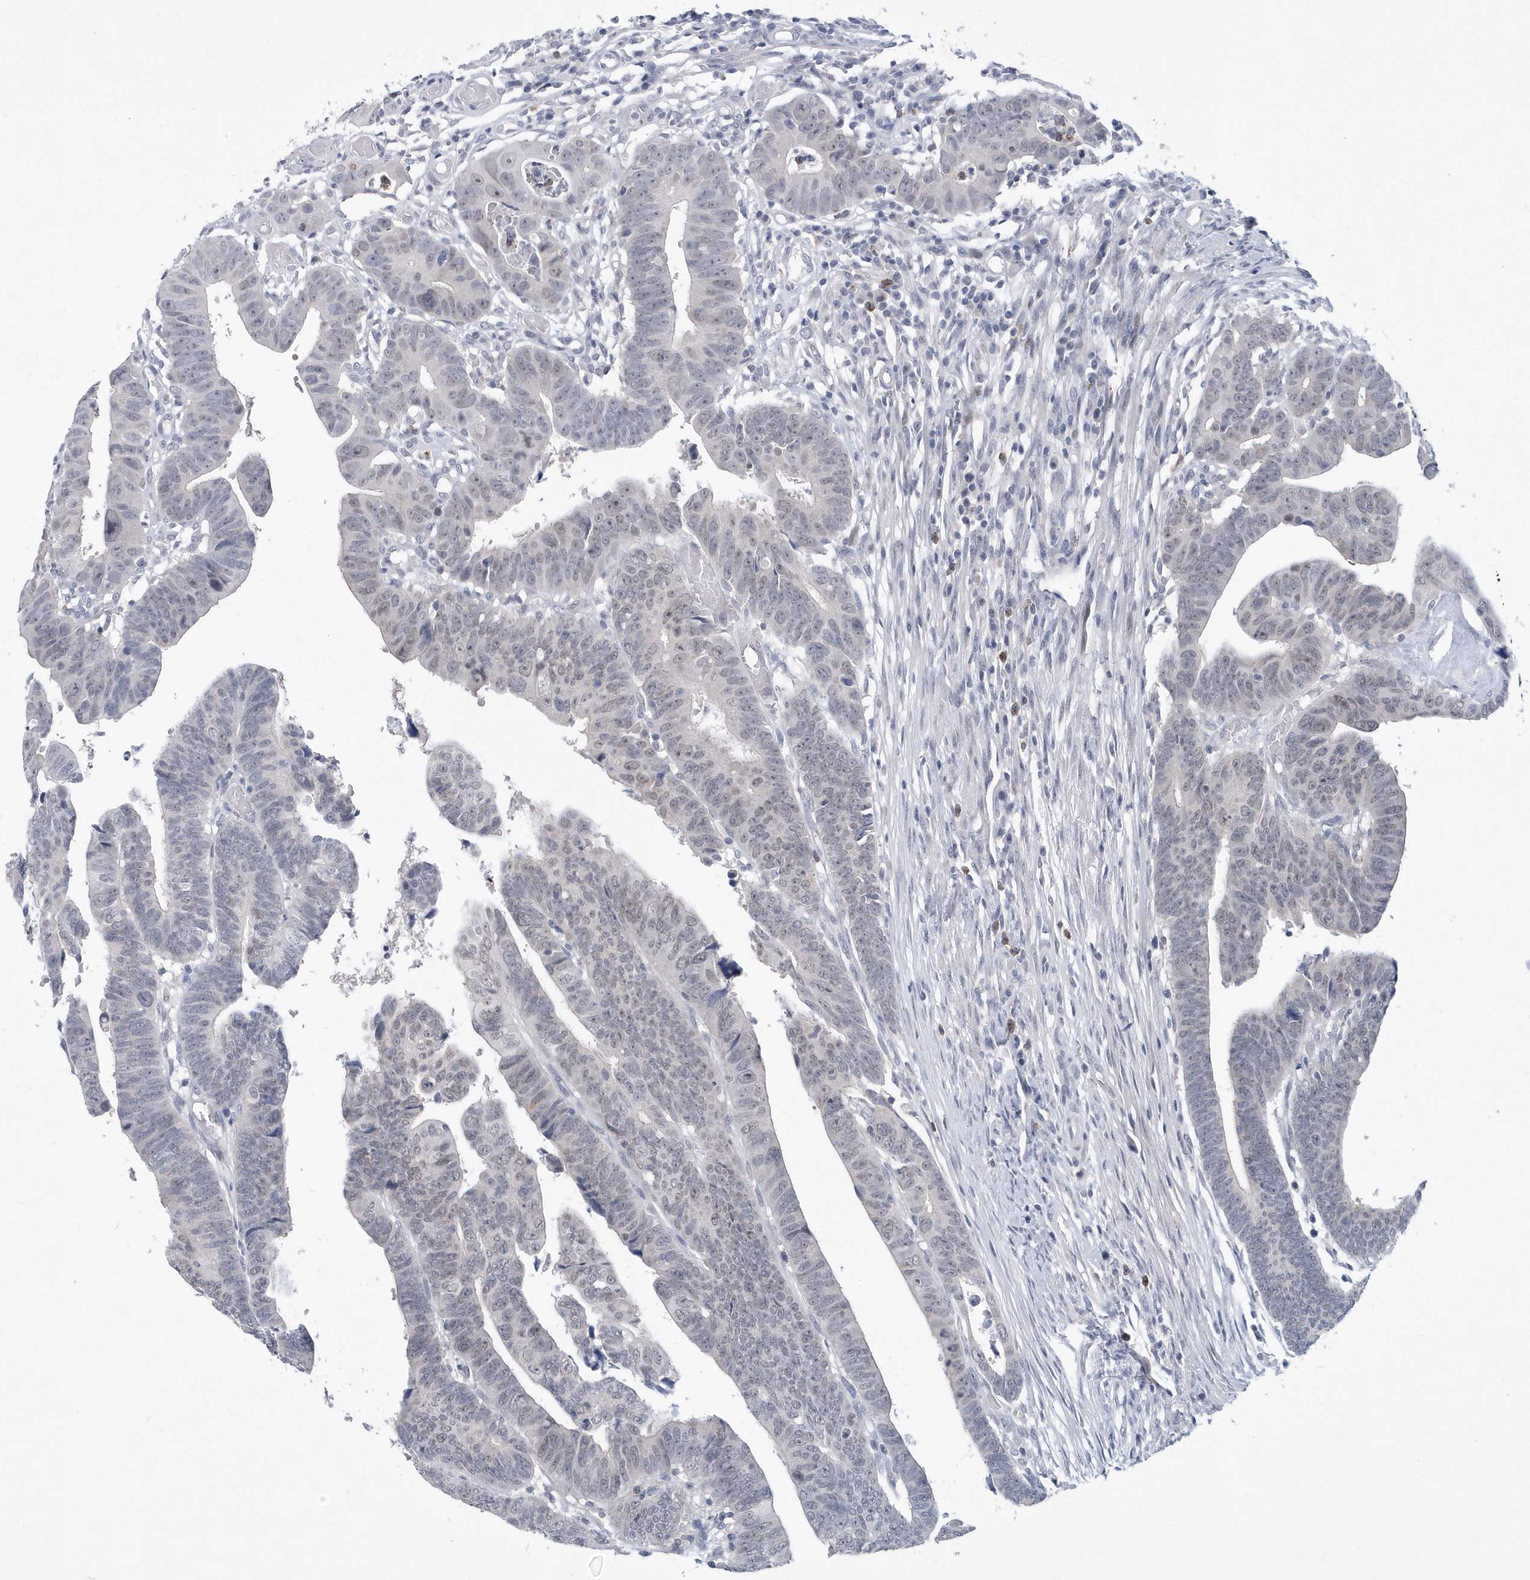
{"staining": {"intensity": "weak", "quantity": "<25%", "location": "nuclear"}, "tissue": "colorectal cancer", "cell_type": "Tumor cells", "image_type": "cancer", "snomed": [{"axis": "morphology", "description": "Adenocarcinoma, NOS"}, {"axis": "topography", "description": "Rectum"}], "caption": "Photomicrograph shows no protein positivity in tumor cells of colorectal cancer tissue.", "gene": "SRGAP3", "patient": {"sex": "female", "age": 65}}